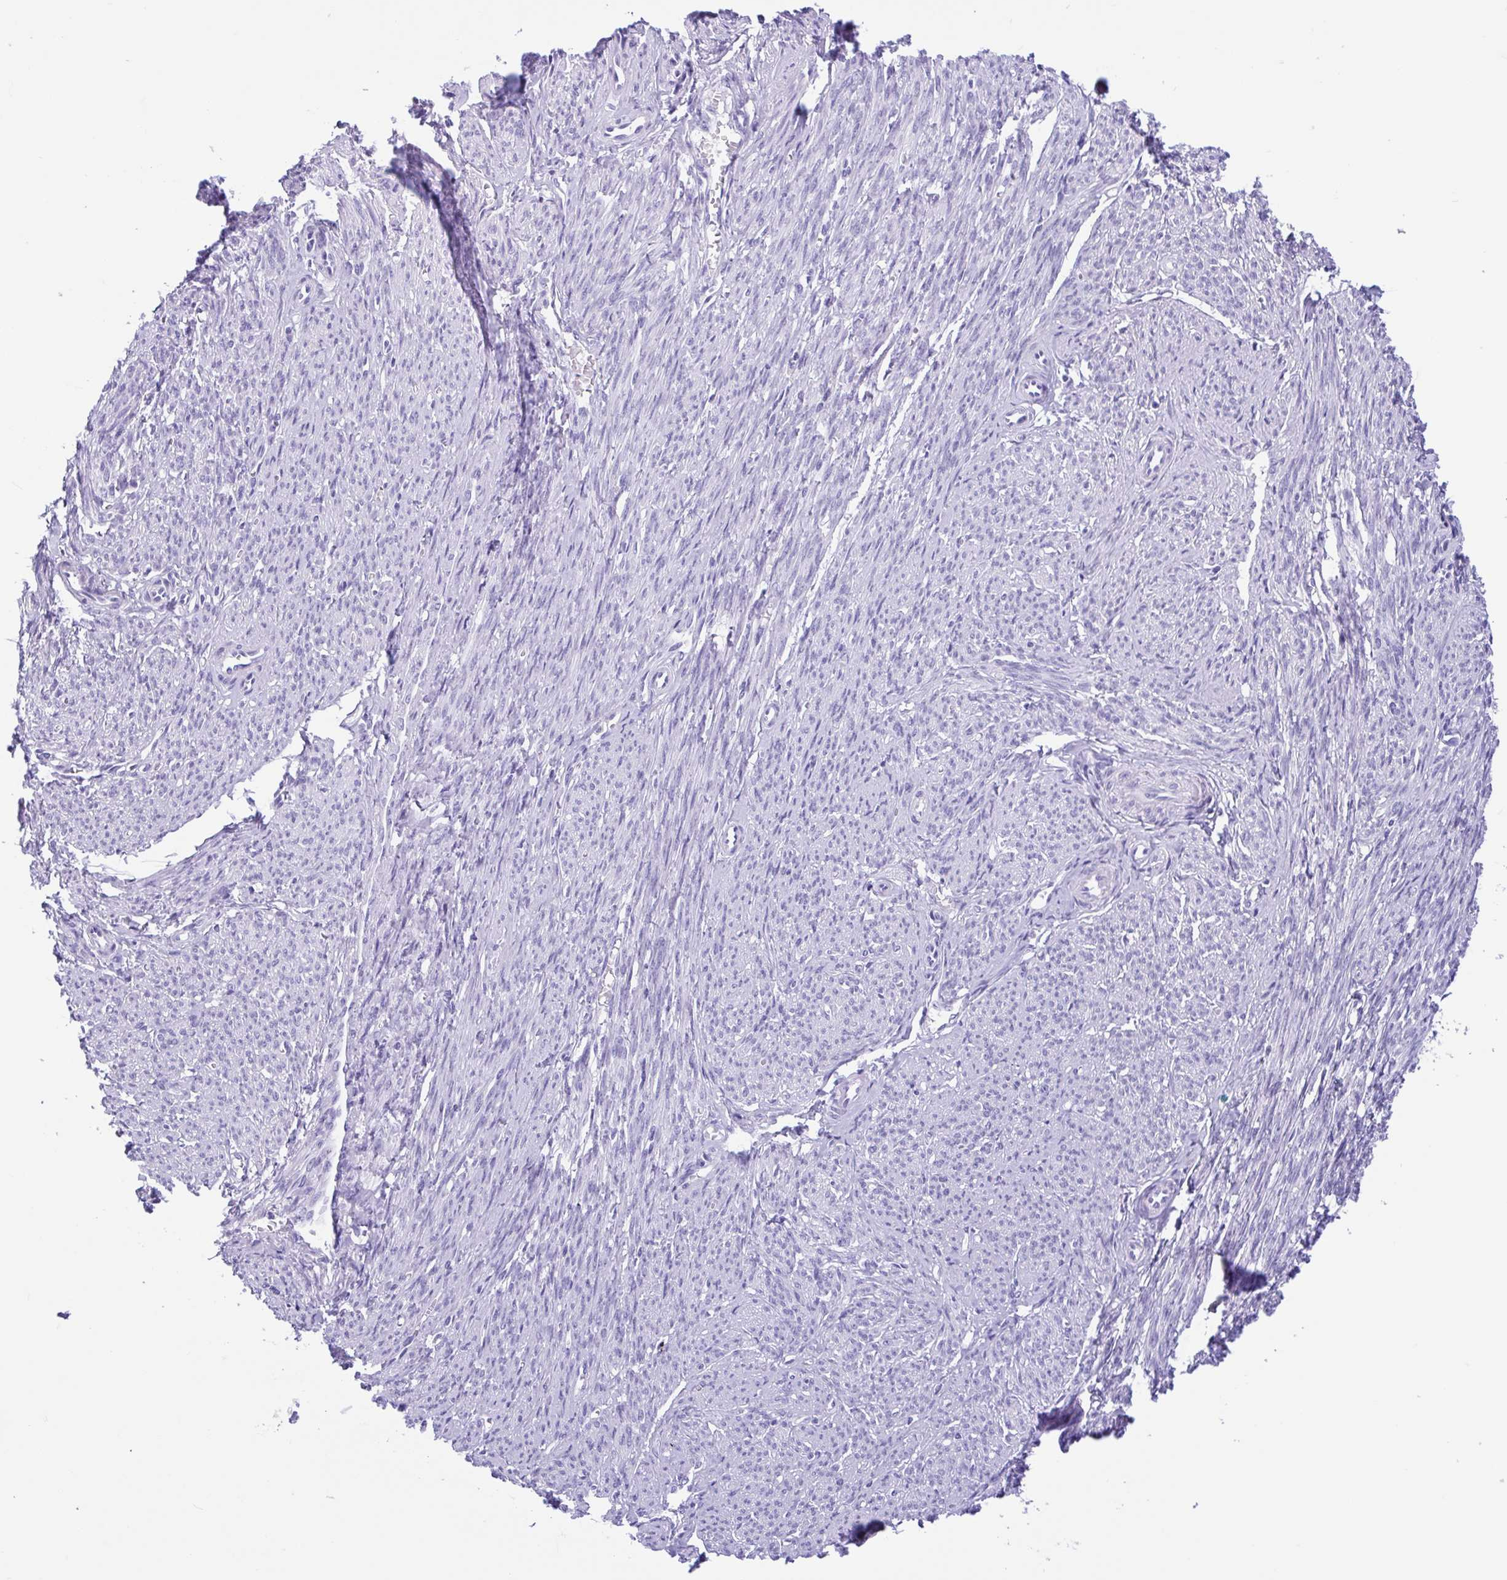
{"staining": {"intensity": "negative", "quantity": "none", "location": "none"}, "tissue": "smooth muscle", "cell_type": "Smooth muscle cells", "image_type": "normal", "snomed": [{"axis": "morphology", "description": "Normal tissue, NOS"}, {"axis": "topography", "description": "Smooth muscle"}], "caption": "The histopathology image reveals no staining of smooth muscle cells in normal smooth muscle.", "gene": "ENSG00000274792", "patient": {"sex": "female", "age": 65}}